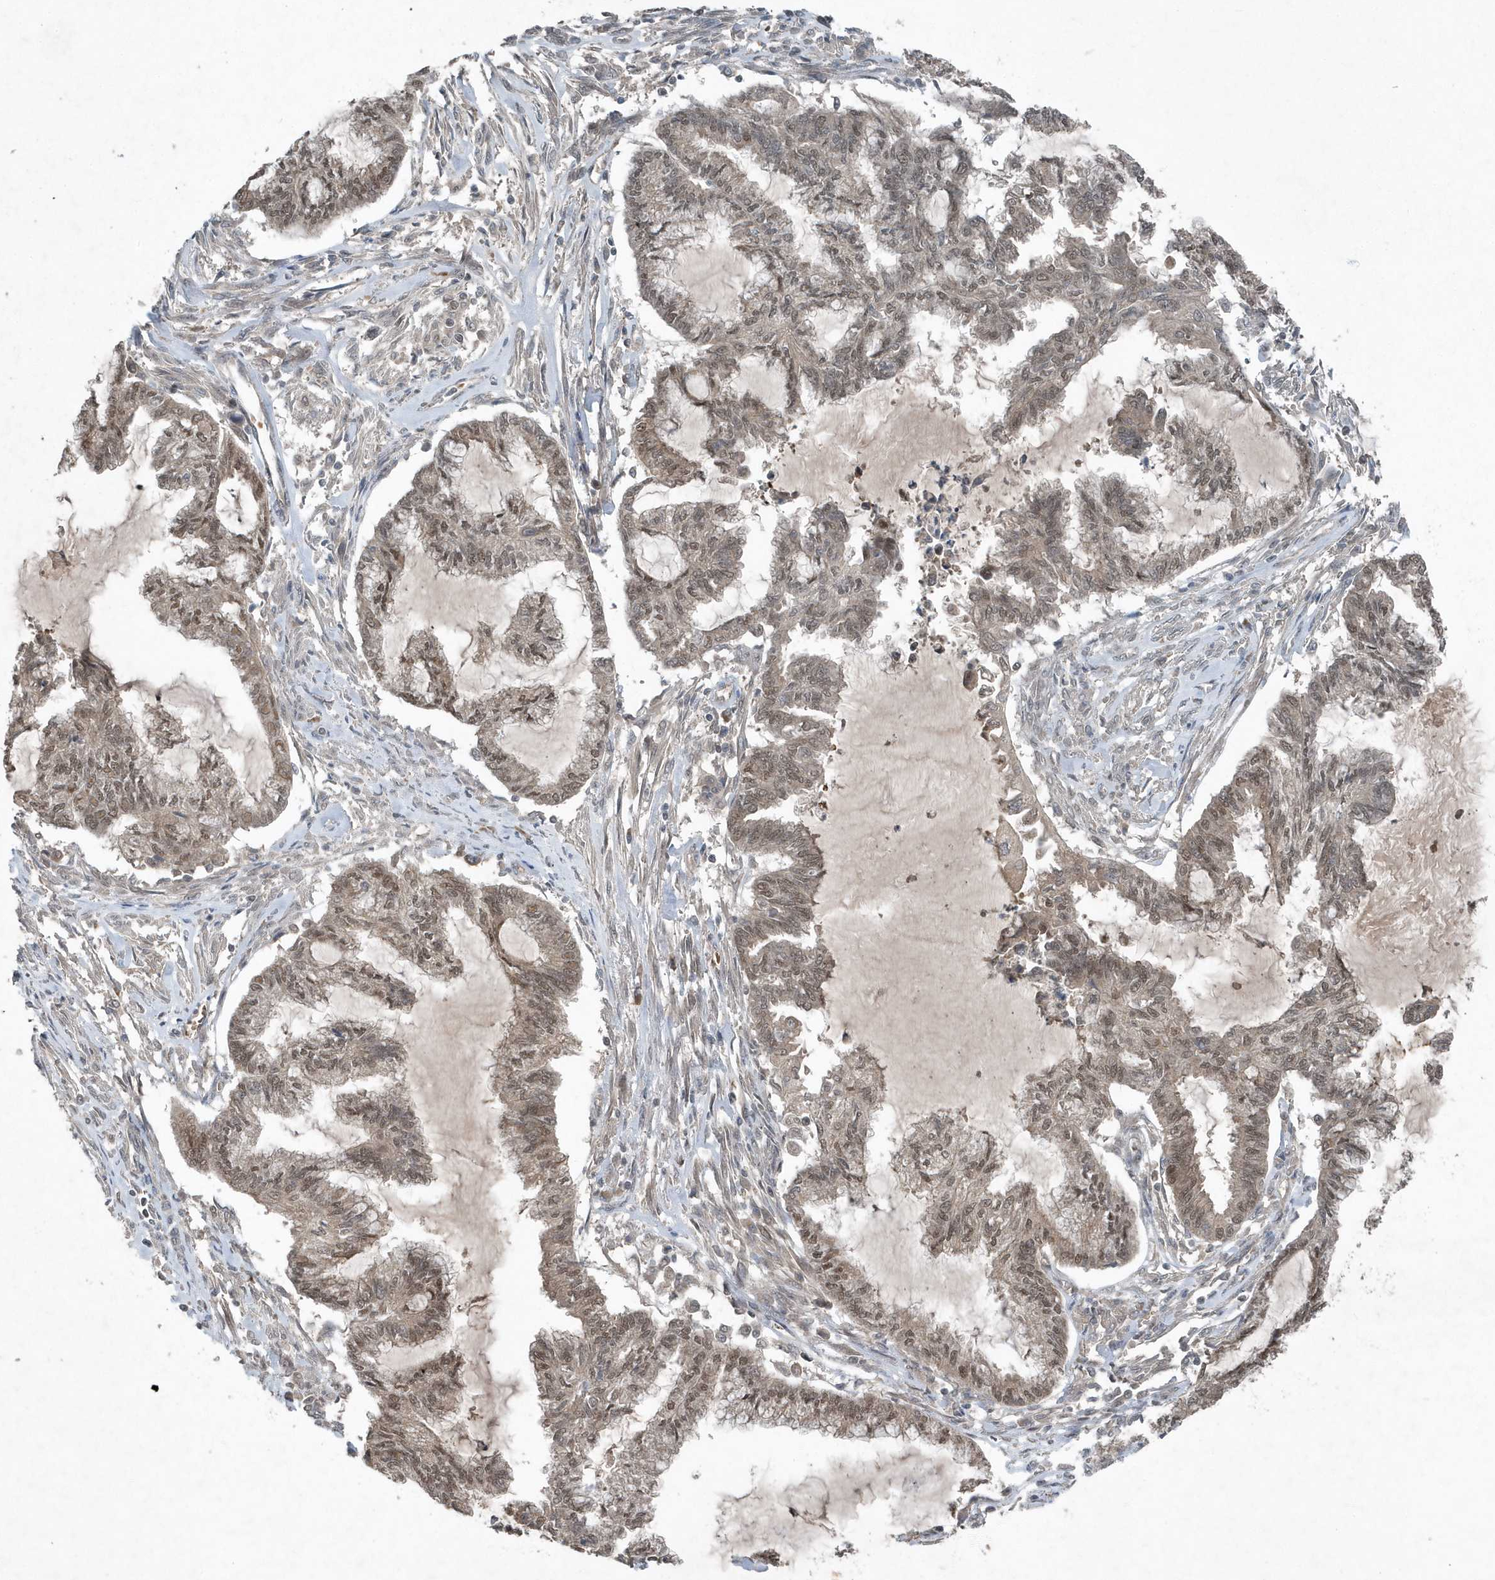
{"staining": {"intensity": "moderate", "quantity": ">75%", "location": "nuclear"}, "tissue": "endometrial cancer", "cell_type": "Tumor cells", "image_type": "cancer", "snomed": [{"axis": "morphology", "description": "Adenocarcinoma, NOS"}, {"axis": "topography", "description": "Endometrium"}], "caption": "Protein analysis of endometrial cancer tissue reveals moderate nuclear staining in about >75% of tumor cells. (Stains: DAB in brown, nuclei in blue, Microscopy: brightfield microscopy at high magnification).", "gene": "QTRT2", "patient": {"sex": "female", "age": 86}}